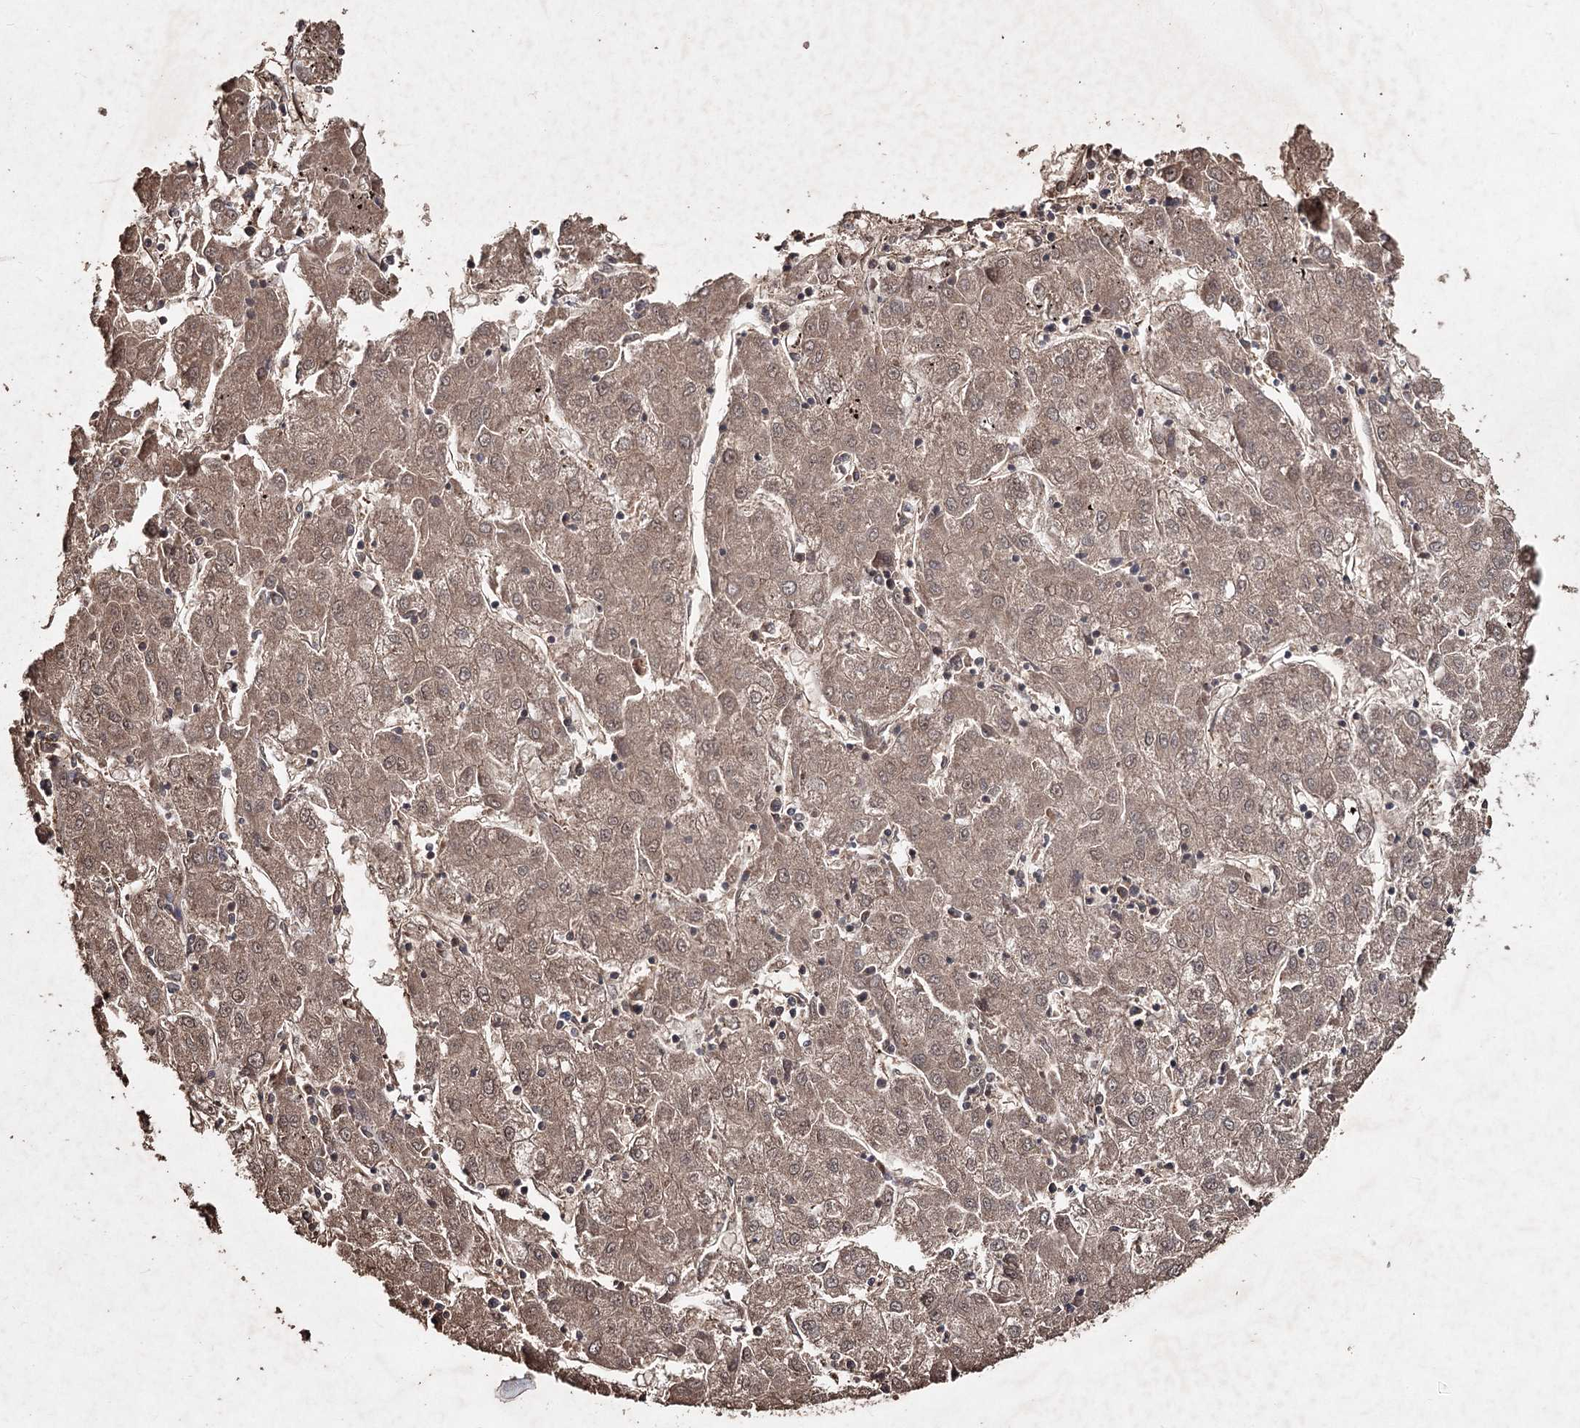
{"staining": {"intensity": "weak", "quantity": ">75%", "location": "cytoplasmic/membranous,nuclear"}, "tissue": "liver cancer", "cell_type": "Tumor cells", "image_type": "cancer", "snomed": [{"axis": "morphology", "description": "Carcinoma, Hepatocellular, NOS"}, {"axis": "topography", "description": "Liver"}], "caption": "Human liver cancer (hepatocellular carcinoma) stained with a protein marker demonstrates weak staining in tumor cells.", "gene": "FBXO7", "patient": {"sex": "male", "age": 72}}